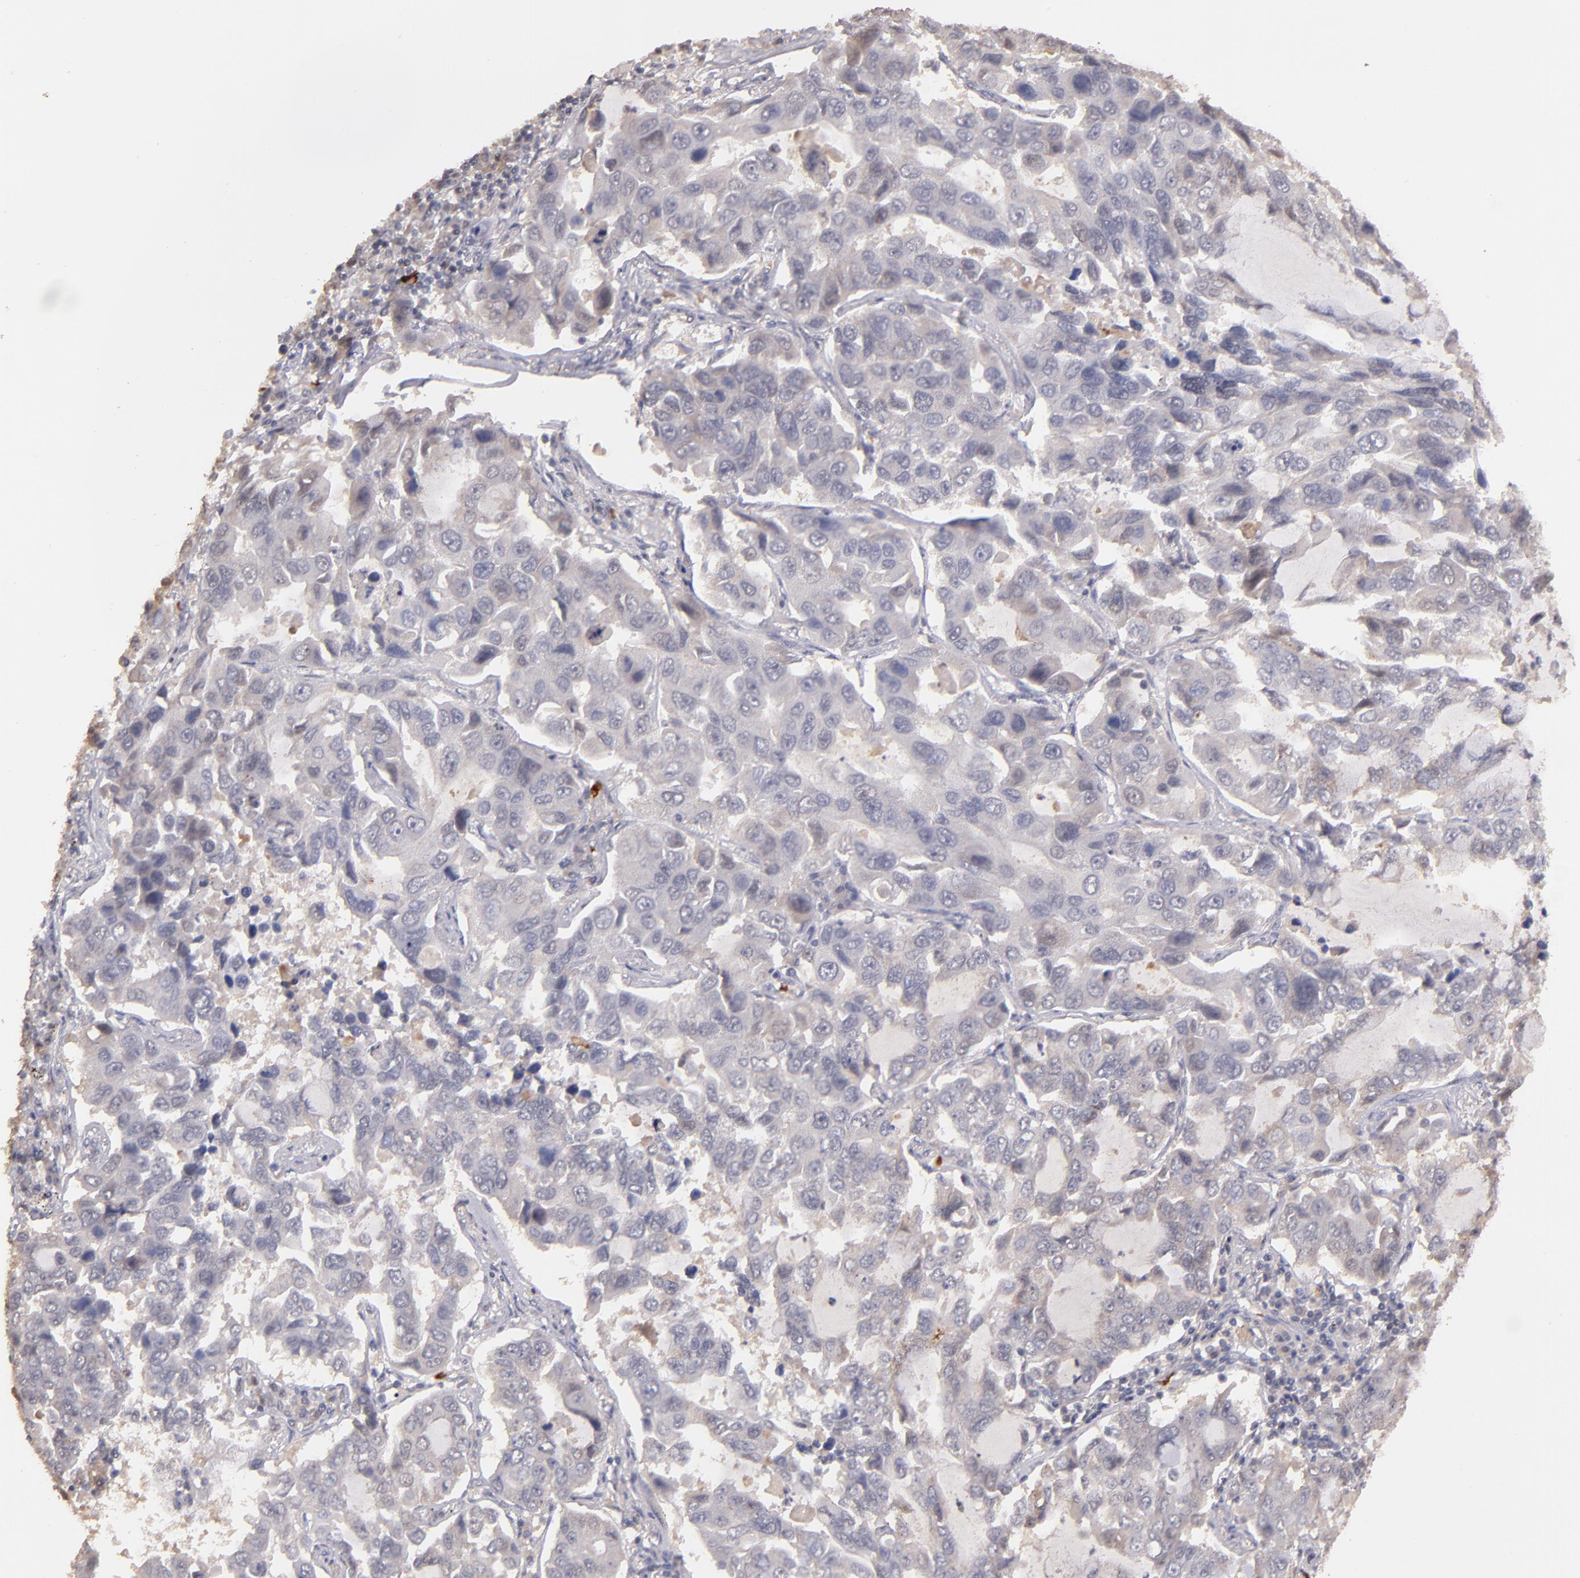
{"staining": {"intensity": "weak", "quantity": "<25%", "location": "cytoplasmic/membranous"}, "tissue": "lung cancer", "cell_type": "Tumor cells", "image_type": "cancer", "snomed": [{"axis": "morphology", "description": "Adenocarcinoma, NOS"}, {"axis": "topography", "description": "Lung"}], "caption": "There is no significant staining in tumor cells of lung cancer (adenocarcinoma). (DAB IHC with hematoxylin counter stain).", "gene": "SERPINC1", "patient": {"sex": "male", "age": 64}}